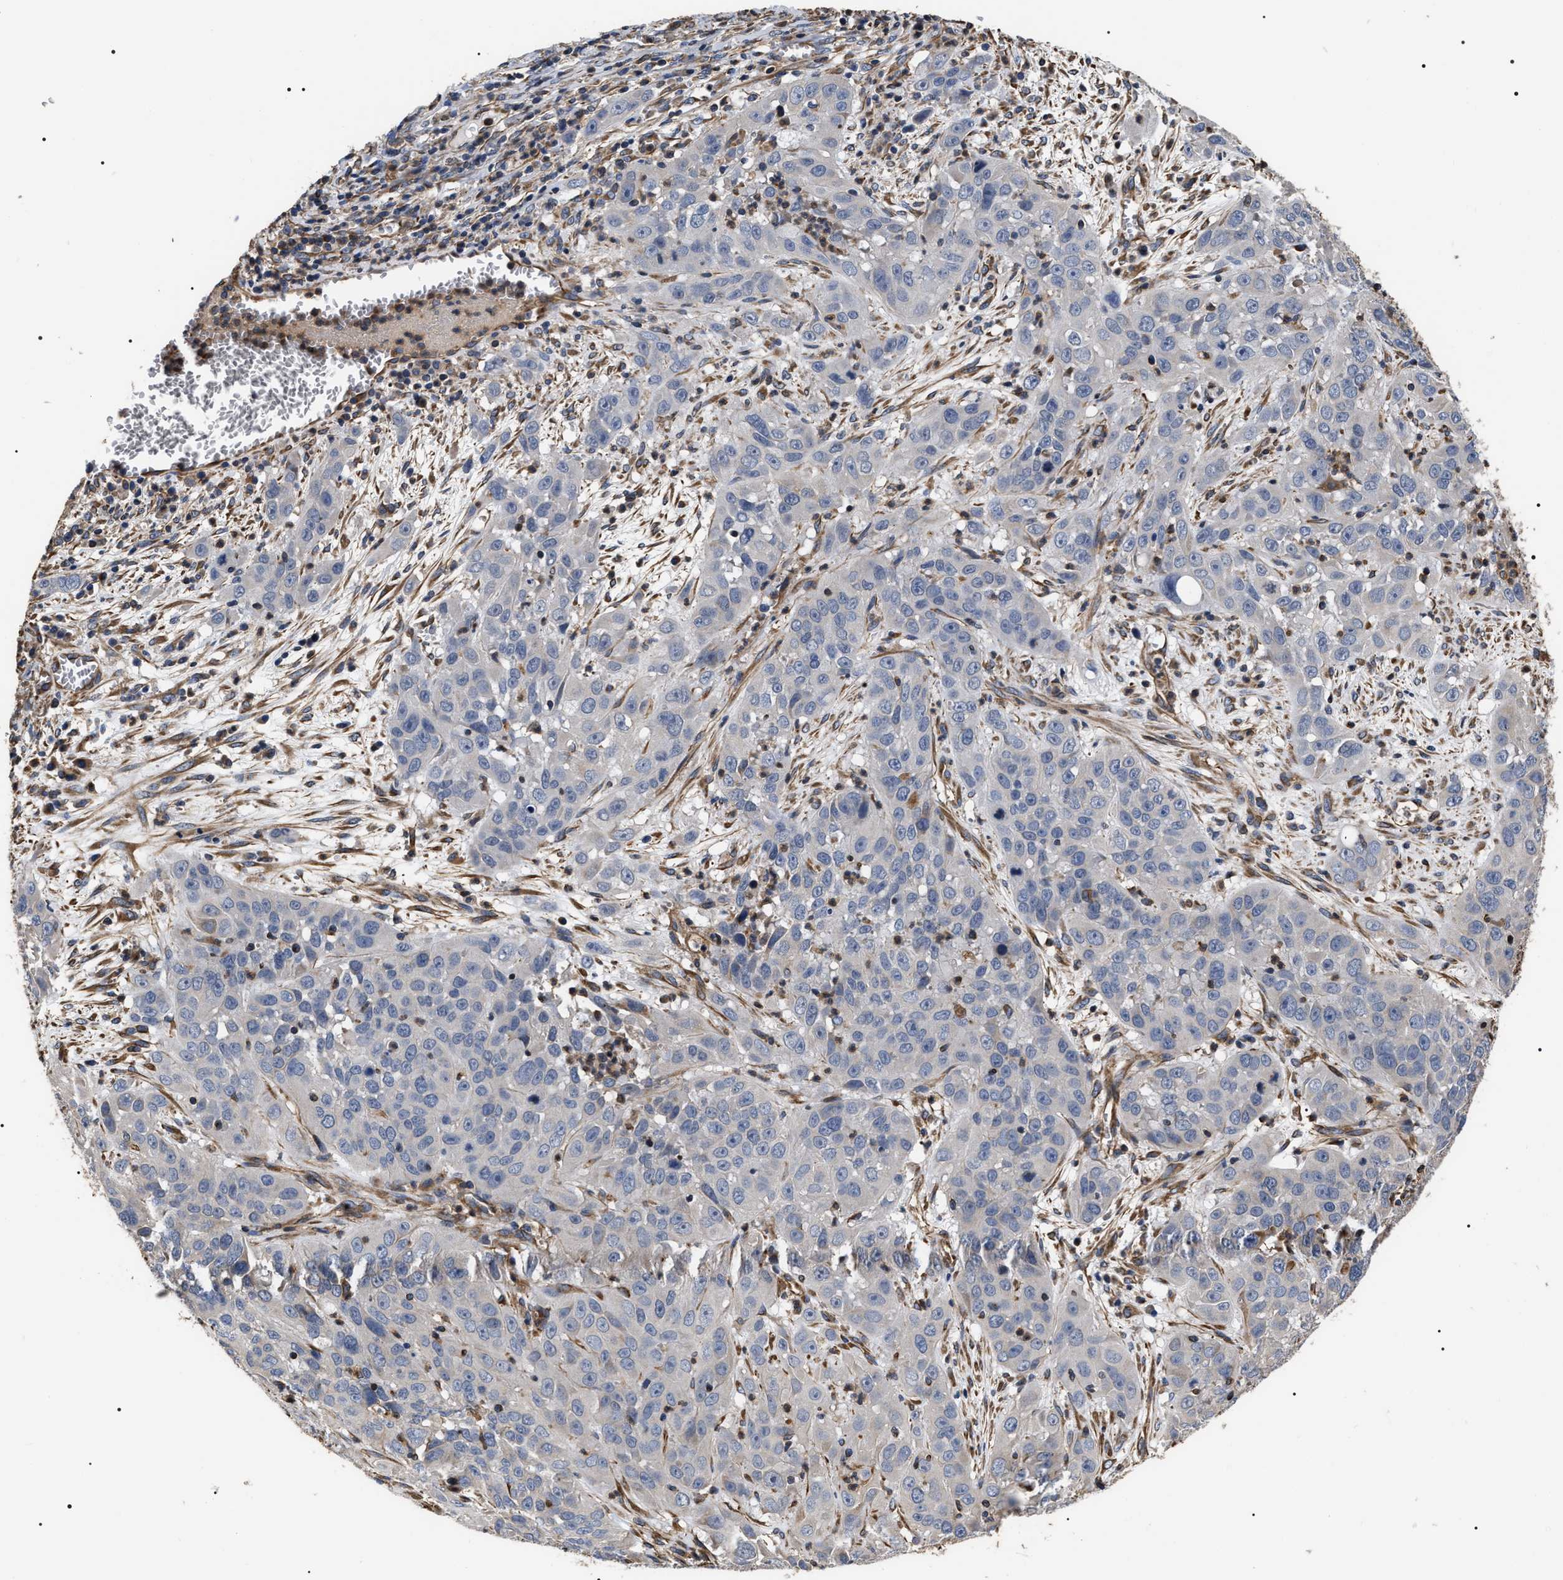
{"staining": {"intensity": "negative", "quantity": "none", "location": "none"}, "tissue": "cervical cancer", "cell_type": "Tumor cells", "image_type": "cancer", "snomed": [{"axis": "morphology", "description": "Squamous cell carcinoma, NOS"}, {"axis": "topography", "description": "Cervix"}], "caption": "Immunohistochemical staining of cervical cancer demonstrates no significant expression in tumor cells. (DAB IHC visualized using brightfield microscopy, high magnification).", "gene": "TSPAN33", "patient": {"sex": "female", "age": 32}}